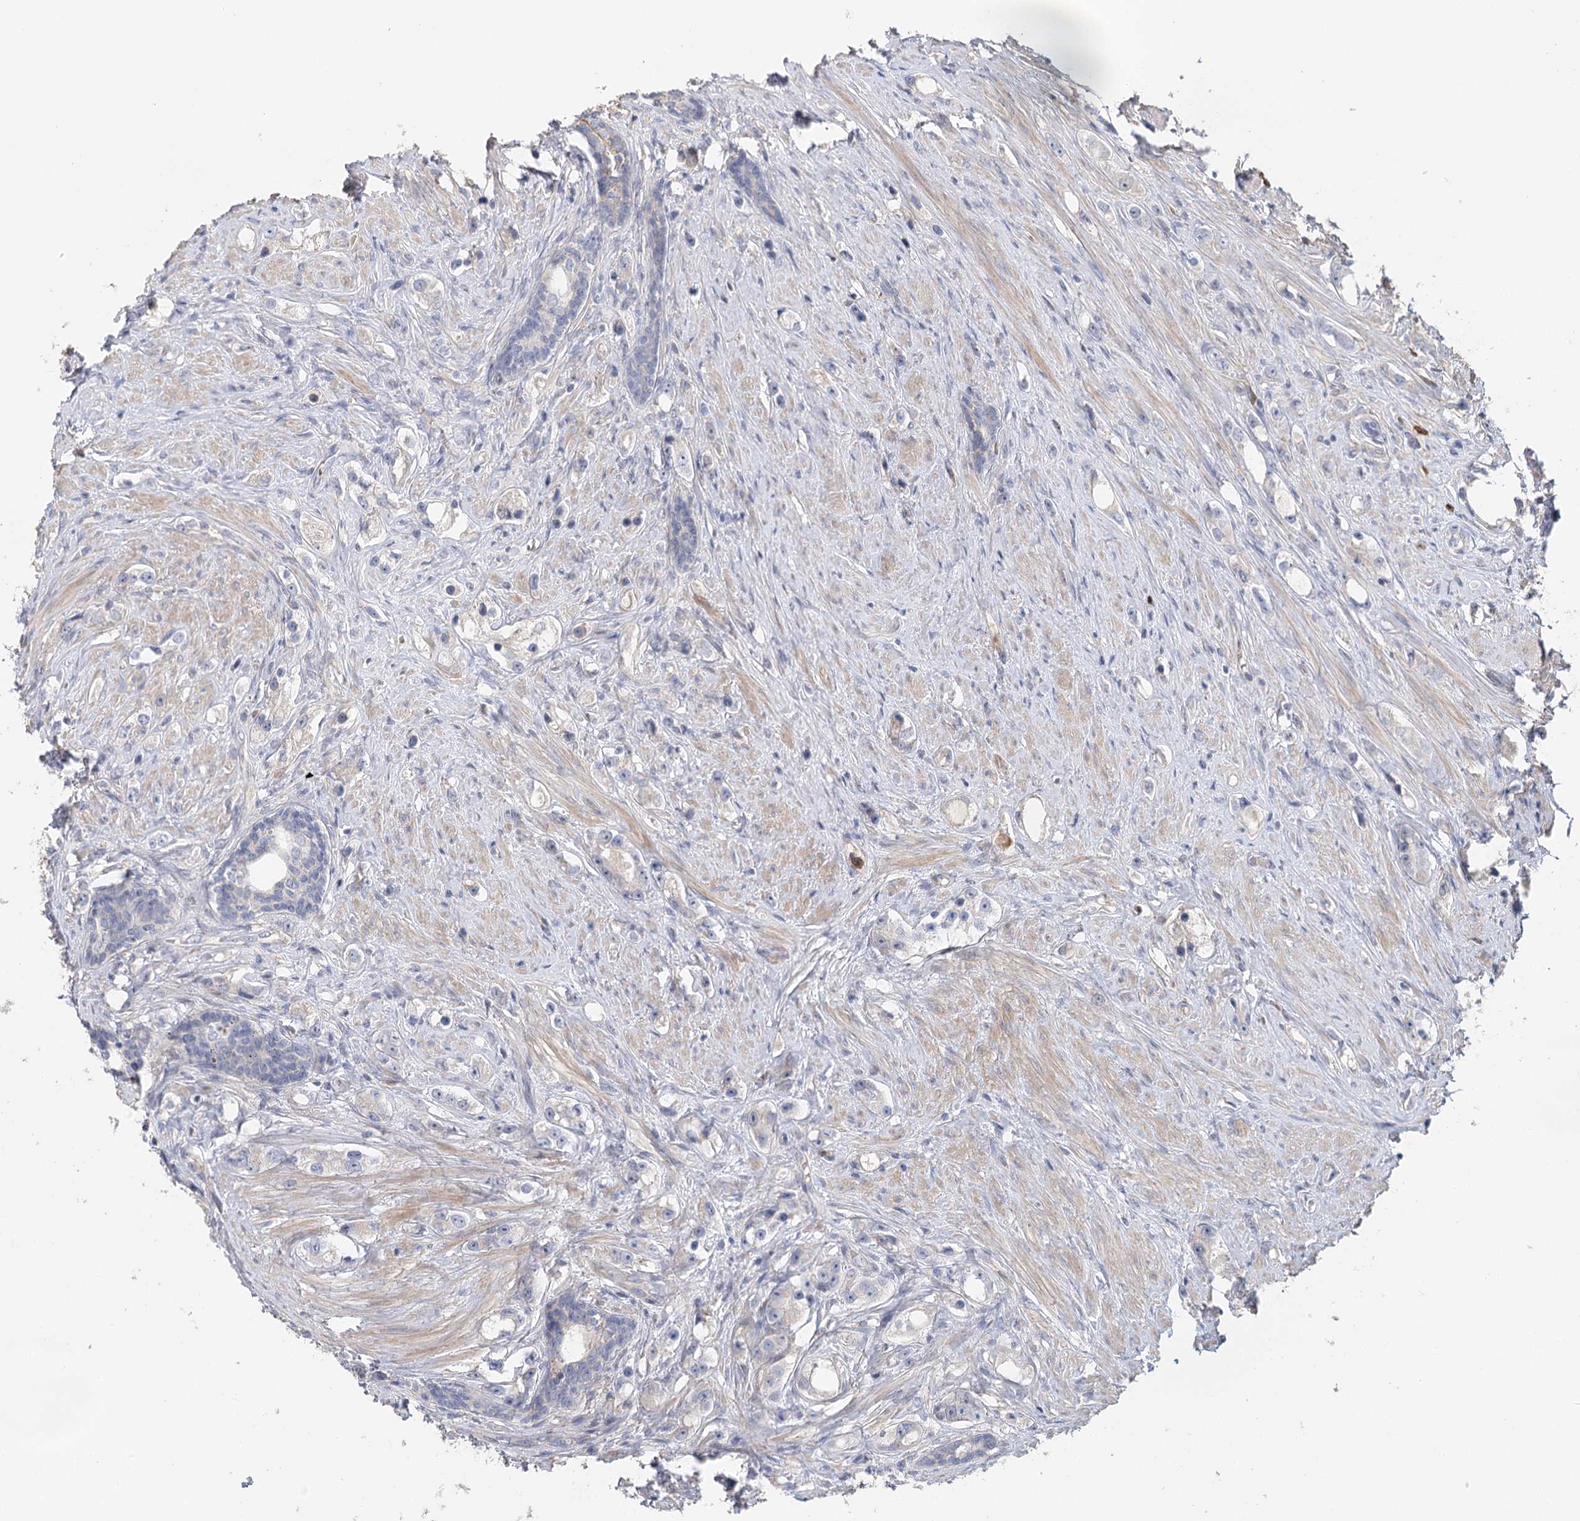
{"staining": {"intensity": "negative", "quantity": "none", "location": "none"}, "tissue": "prostate cancer", "cell_type": "Tumor cells", "image_type": "cancer", "snomed": [{"axis": "morphology", "description": "Adenocarcinoma, High grade"}, {"axis": "topography", "description": "Prostate"}], "caption": "Prostate cancer stained for a protein using immunohistochemistry (IHC) reveals no staining tumor cells.", "gene": "EPB41L5", "patient": {"sex": "male", "age": 63}}